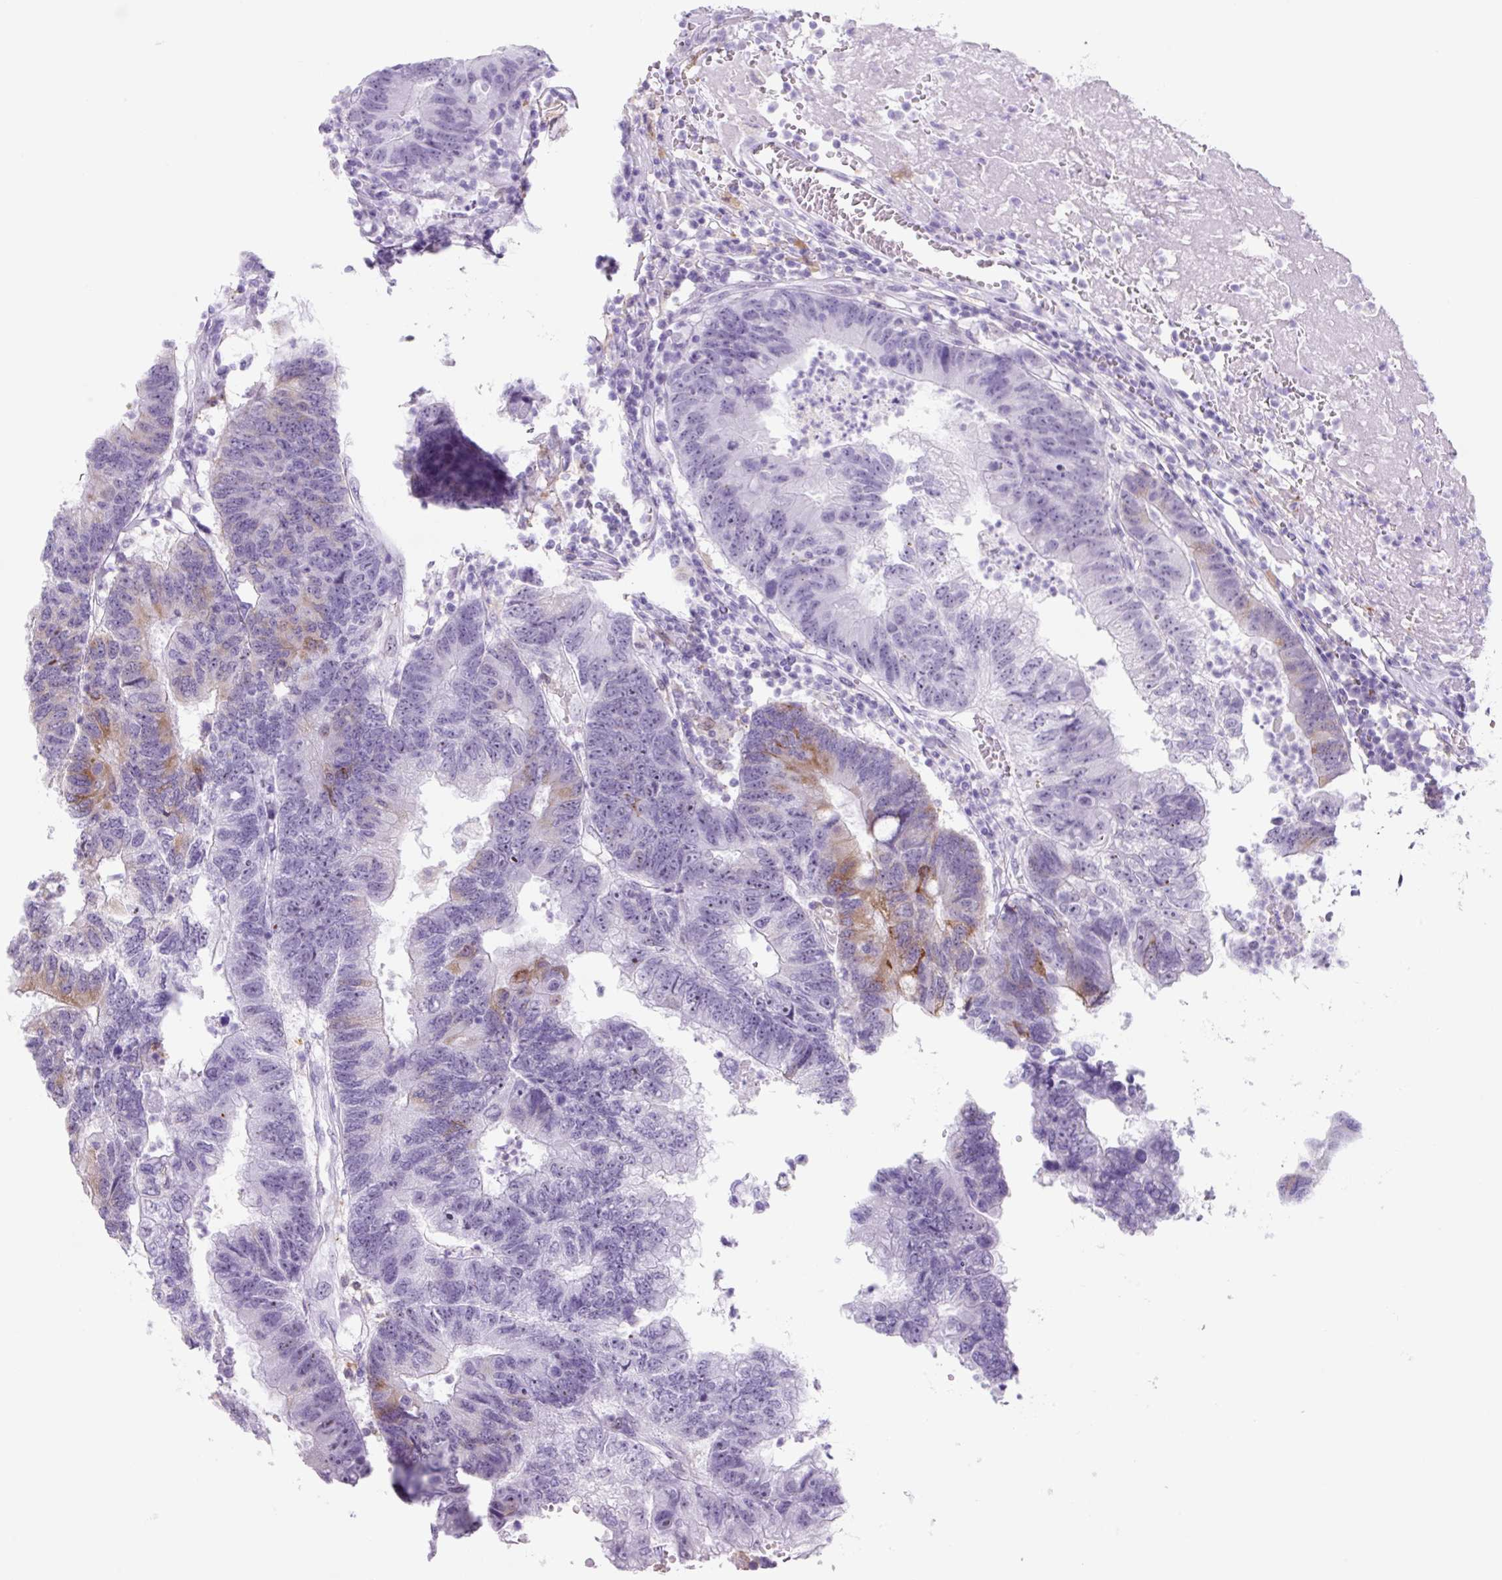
{"staining": {"intensity": "moderate", "quantity": "<25%", "location": "cytoplasmic/membranous"}, "tissue": "colorectal cancer", "cell_type": "Tumor cells", "image_type": "cancer", "snomed": [{"axis": "morphology", "description": "Adenocarcinoma, NOS"}, {"axis": "topography", "description": "Colon"}], "caption": "A micrograph showing moderate cytoplasmic/membranous expression in about <25% of tumor cells in adenocarcinoma (colorectal), as visualized by brown immunohistochemical staining.", "gene": "TNFRSF8", "patient": {"sex": "female", "age": 48}}